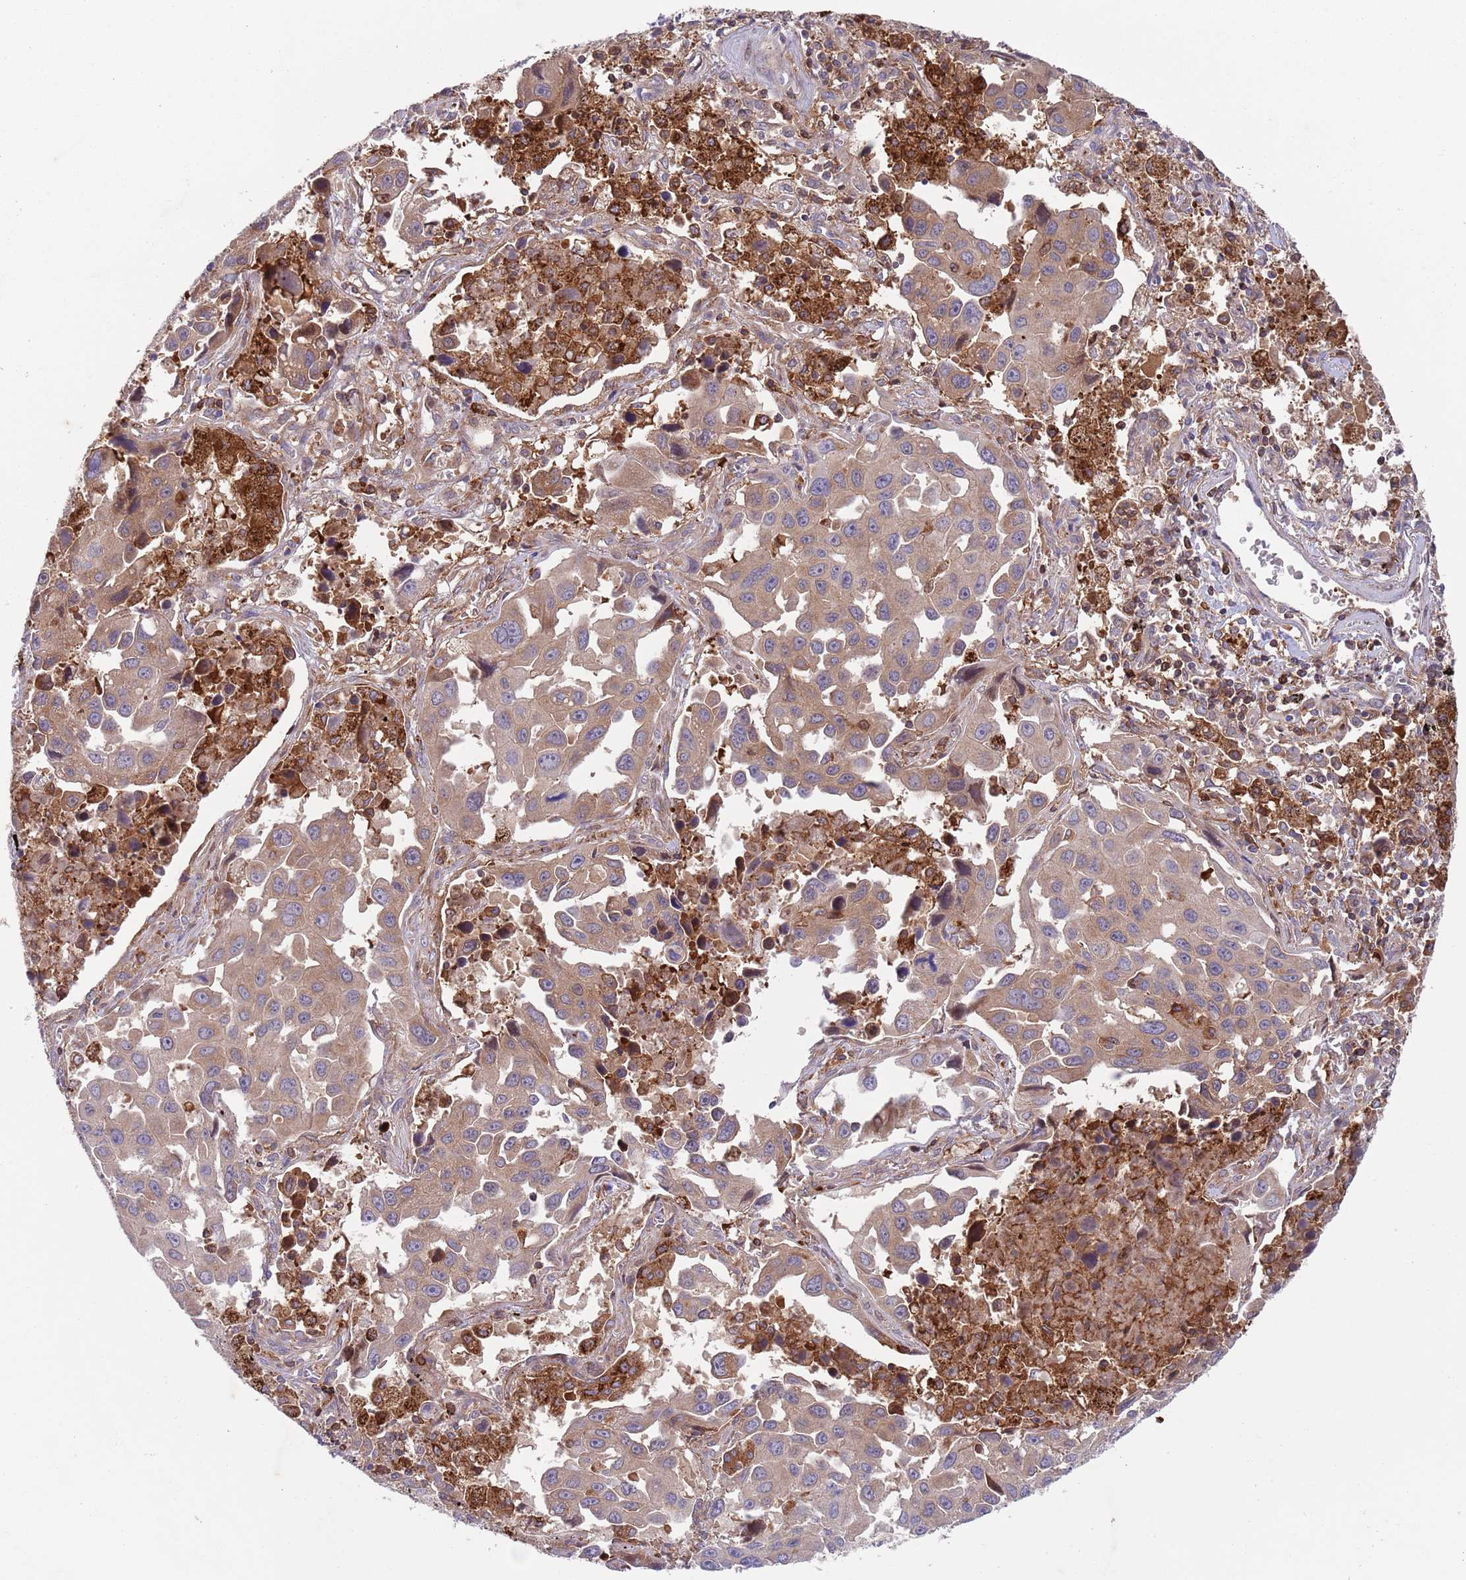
{"staining": {"intensity": "weak", "quantity": "25%-75%", "location": "cytoplasmic/membranous"}, "tissue": "lung cancer", "cell_type": "Tumor cells", "image_type": "cancer", "snomed": [{"axis": "morphology", "description": "Adenocarcinoma, NOS"}, {"axis": "topography", "description": "Lung"}], "caption": "Approximately 25%-75% of tumor cells in human lung cancer (adenocarcinoma) reveal weak cytoplasmic/membranous protein positivity as visualized by brown immunohistochemical staining.", "gene": "ZMYM5", "patient": {"sex": "male", "age": 66}}